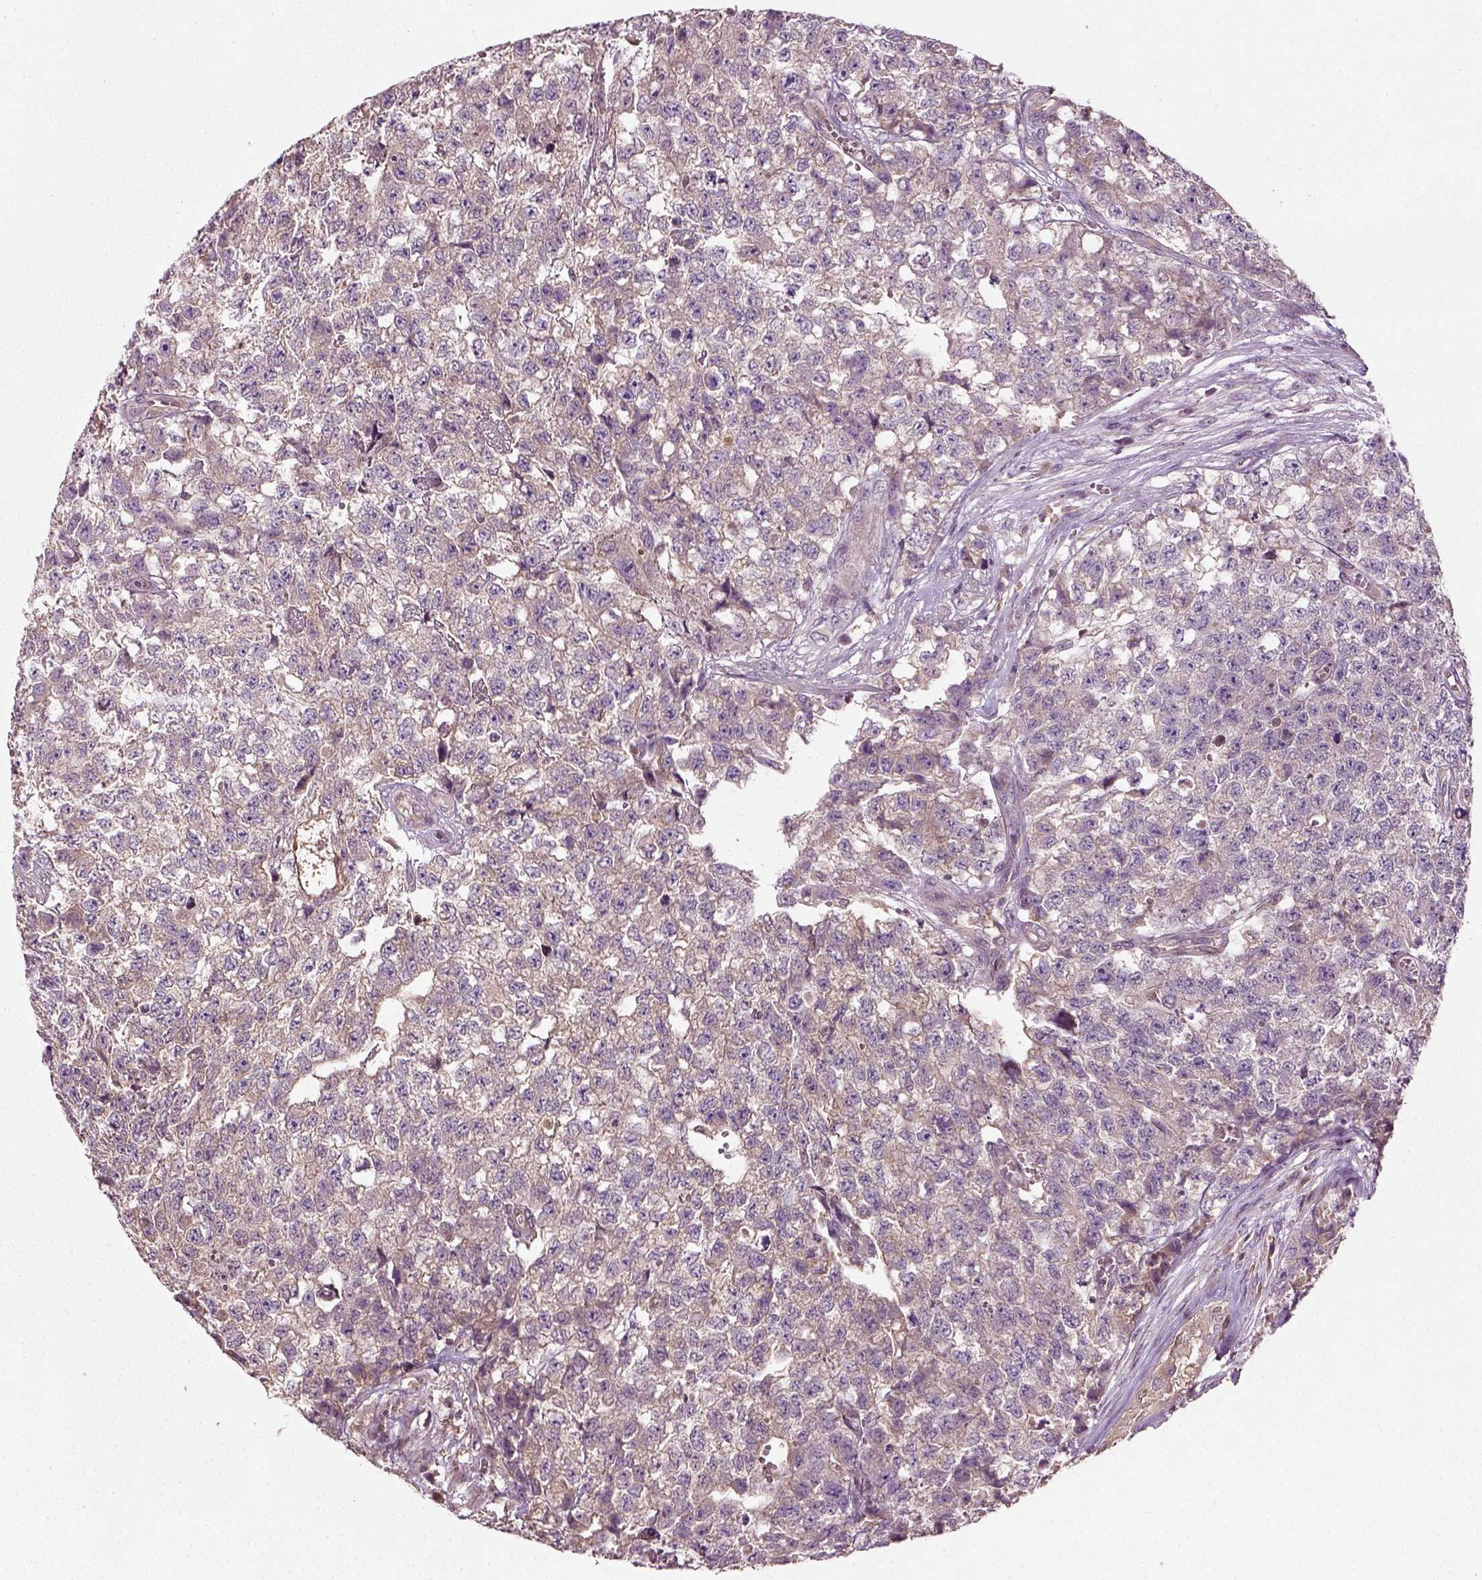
{"staining": {"intensity": "weak", "quantity": "<25%", "location": "cytoplasmic/membranous"}, "tissue": "testis cancer", "cell_type": "Tumor cells", "image_type": "cancer", "snomed": [{"axis": "morphology", "description": "Seminoma, NOS"}, {"axis": "morphology", "description": "Carcinoma, Embryonal, NOS"}, {"axis": "topography", "description": "Testis"}], "caption": "This is an immunohistochemistry (IHC) micrograph of testis cancer. There is no expression in tumor cells.", "gene": "ERV3-1", "patient": {"sex": "male", "age": 22}}